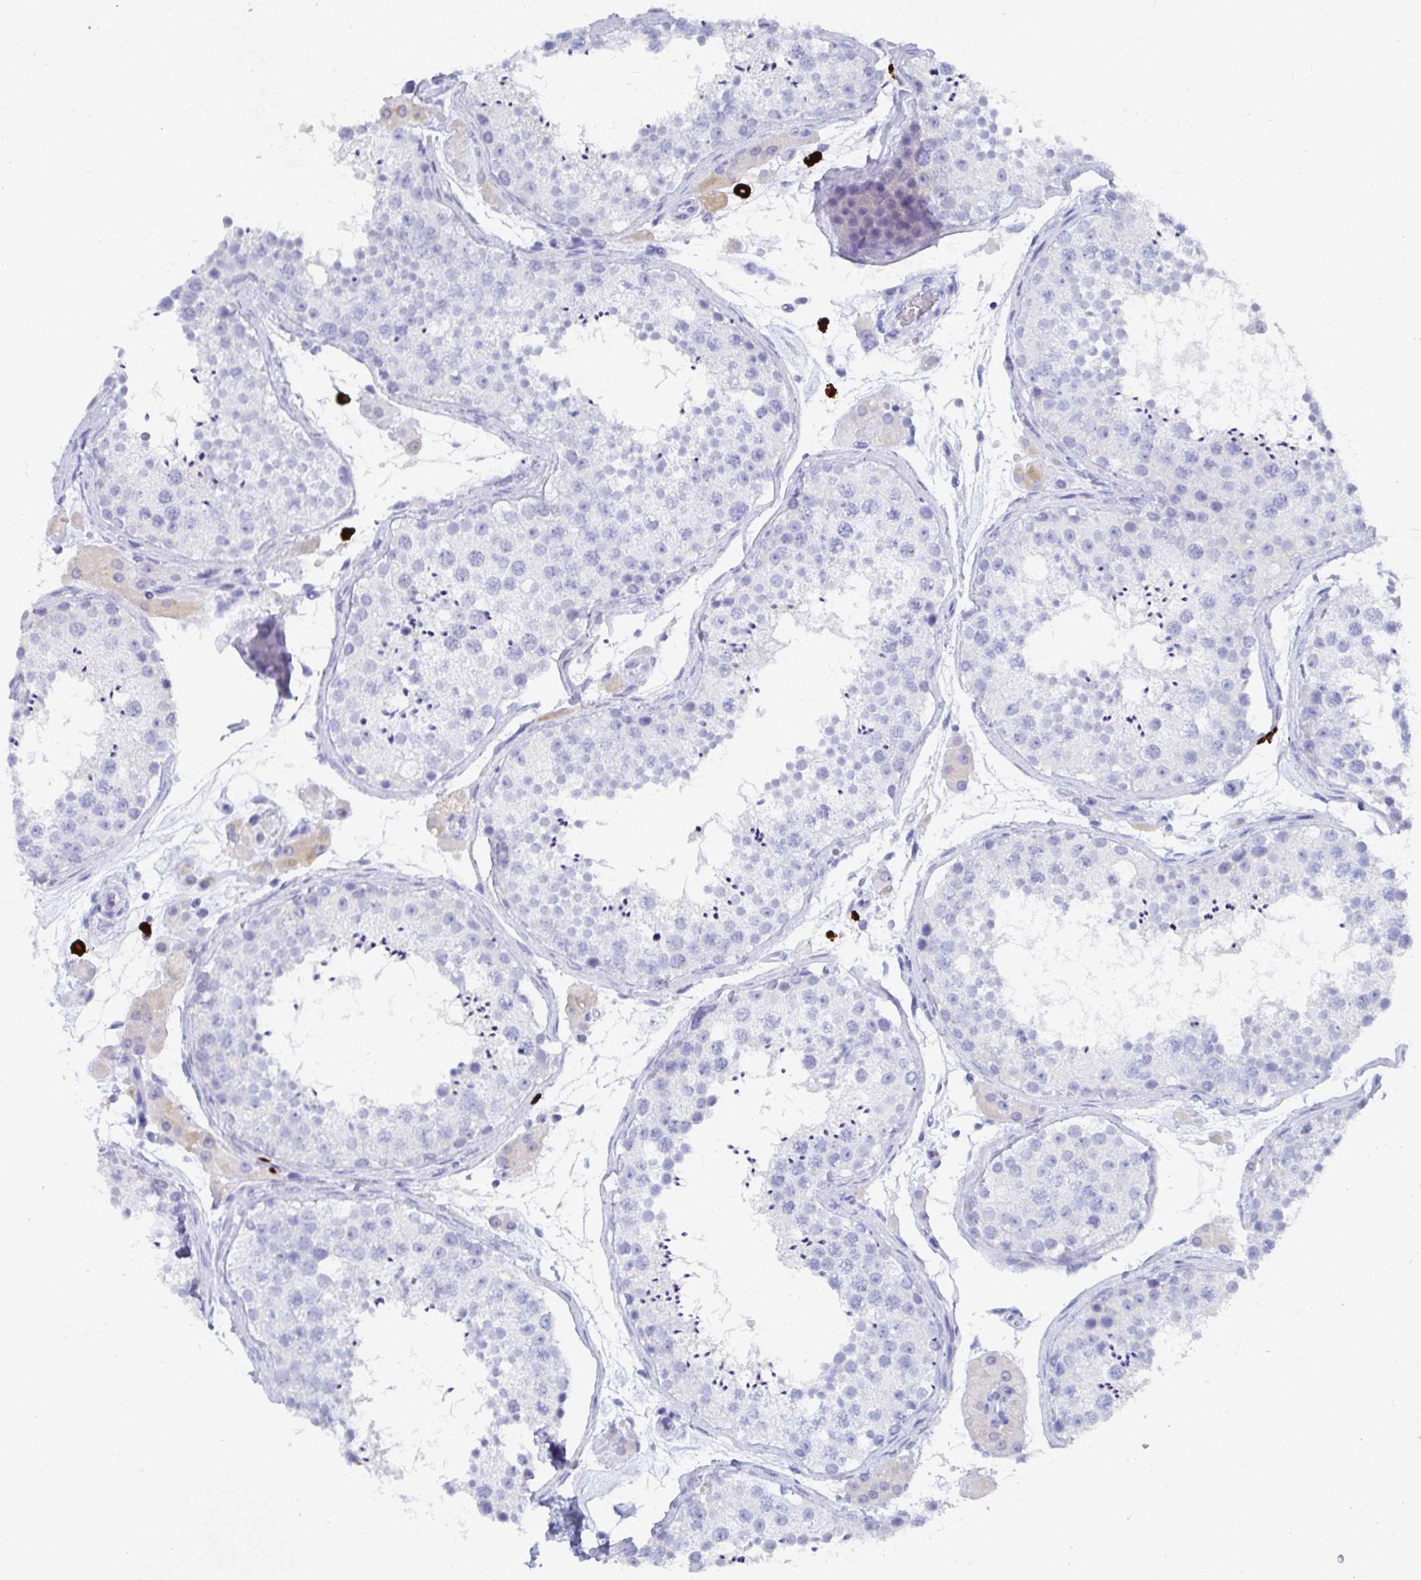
{"staining": {"intensity": "negative", "quantity": "none", "location": "none"}, "tissue": "testis", "cell_type": "Cells in seminiferous ducts", "image_type": "normal", "snomed": [{"axis": "morphology", "description": "Normal tissue, NOS"}, {"axis": "topography", "description": "Testis"}], "caption": "DAB immunohistochemical staining of benign human testis displays no significant staining in cells in seminiferous ducts.", "gene": "GRIA1", "patient": {"sex": "male", "age": 41}}